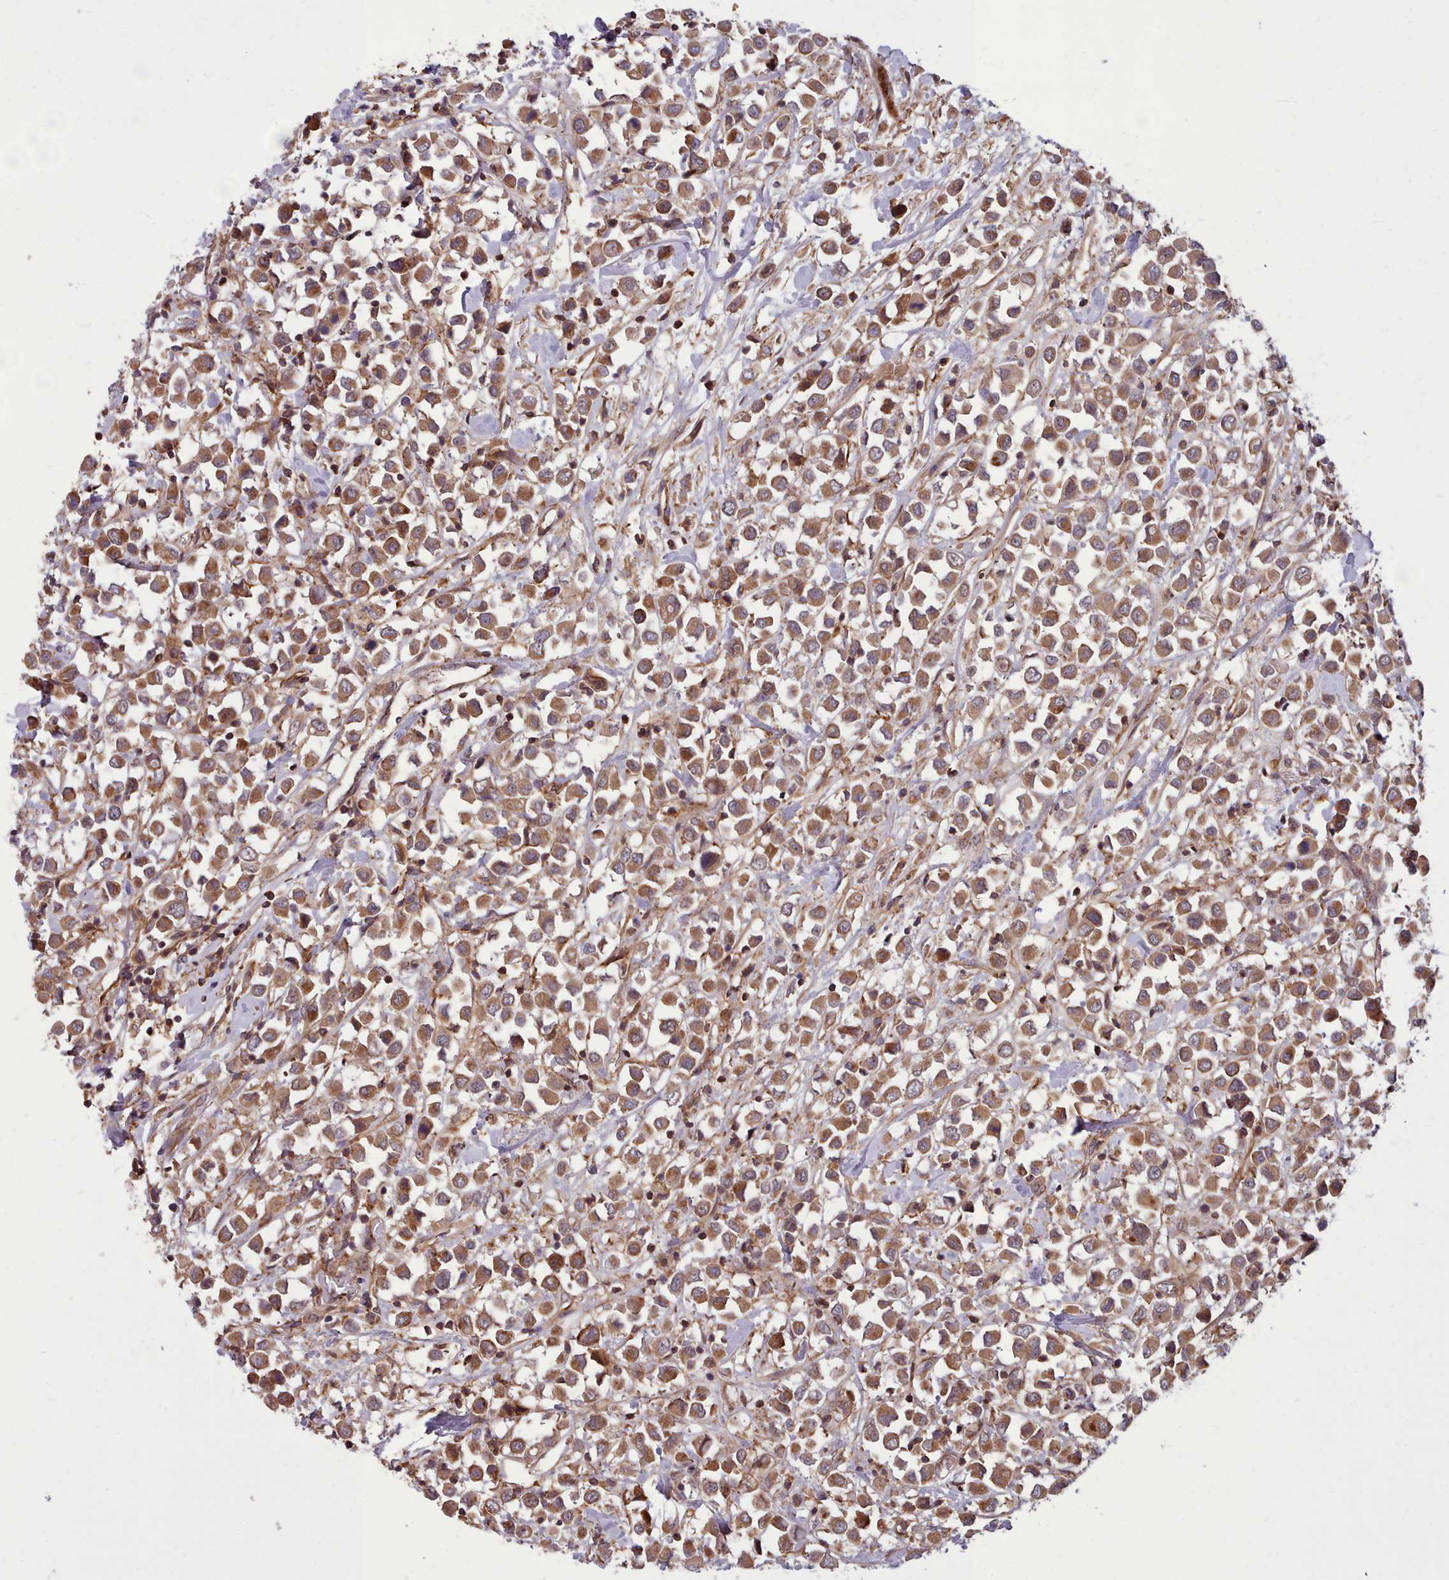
{"staining": {"intensity": "moderate", "quantity": ">75%", "location": "cytoplasmic/membranous"}, "tissue": "breast cancer", "cell_type": "Tumor cells", "image_type": "cancer", "snomed": [{"axis": "morphology", "description": "Duct carcinoma"}, {"axis": "topography", "description": "Breast"}], "caption": "Protein expression by immunohistochemistry (IHC) reveals moderate cytoplasmic/membranous staining in approximately >75% of tumor cells in breast cancer (infiltrating ductal carcinoma).", "gene": "STUB1", "patient": {"sex": "female", "age": 61}}